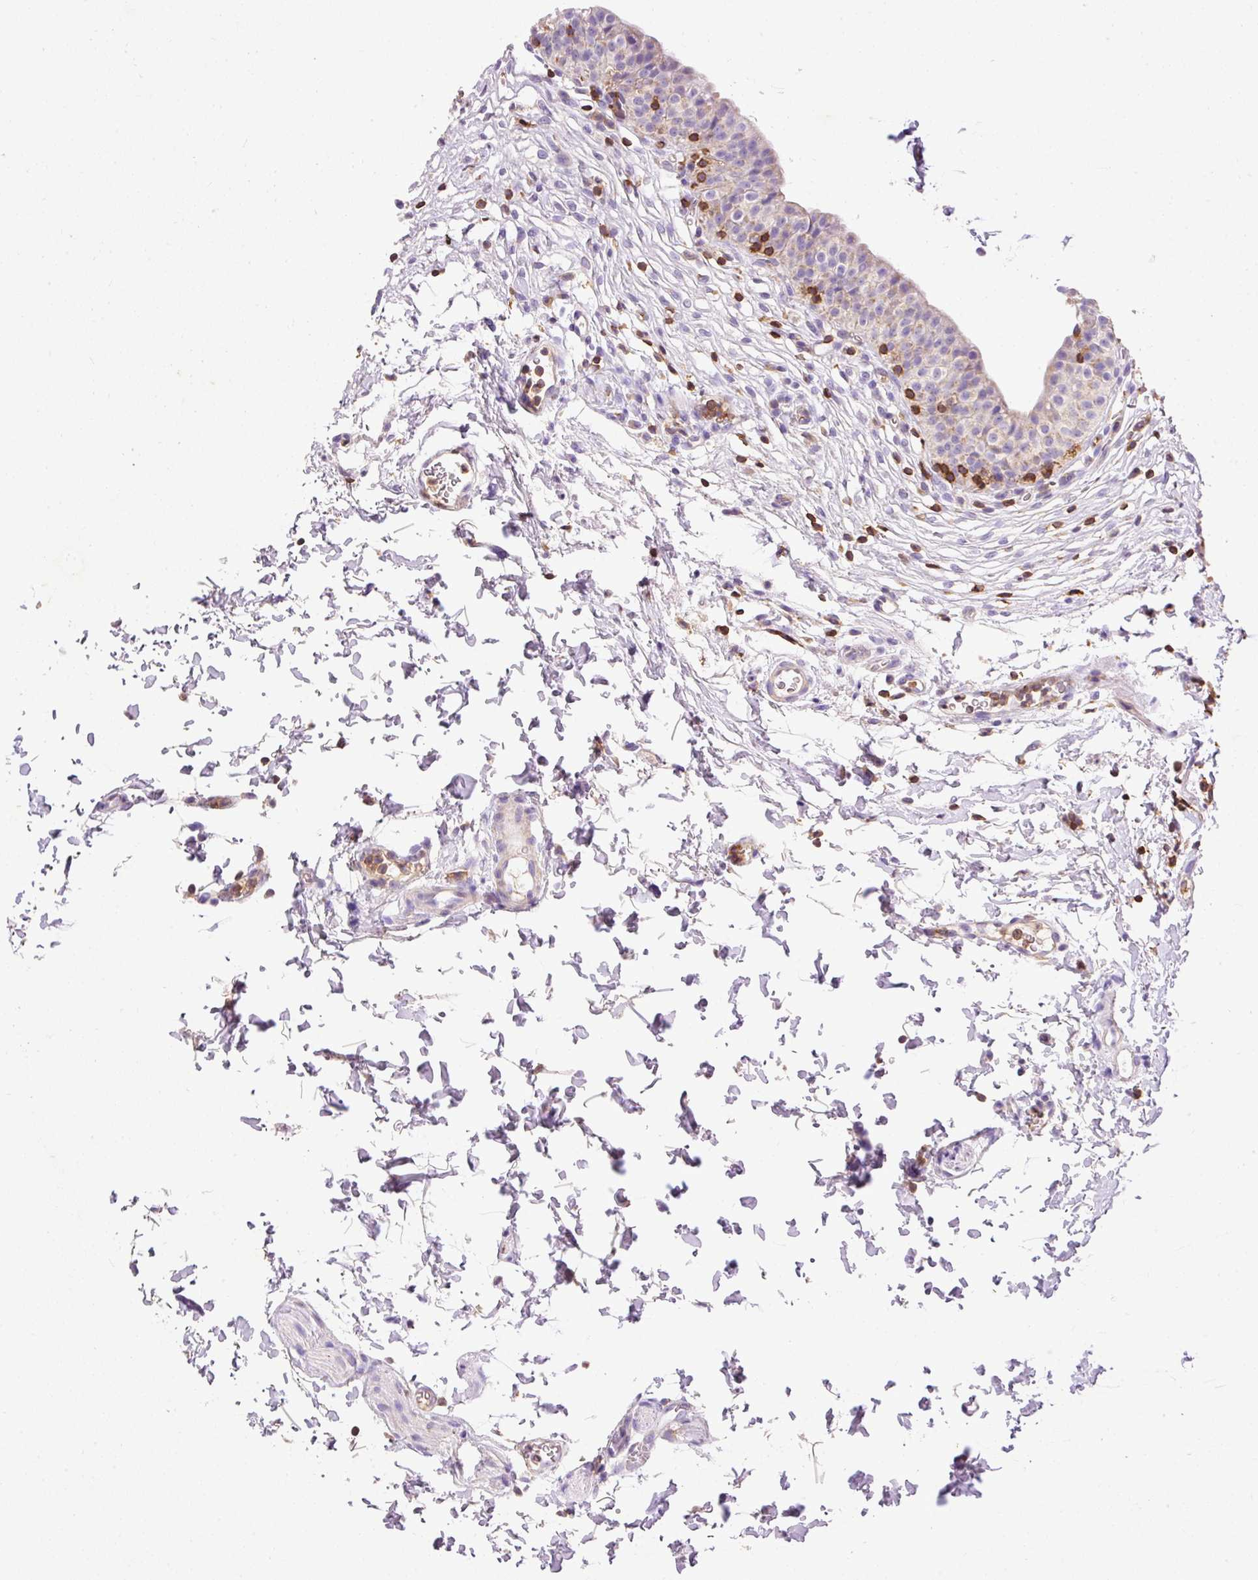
{"staining": {"intensity": "moderate", "quantity": "25%-75%", "location": "cytoplasmic/membranous"}, "tissue": "urinary bladder", "cell_type": "Urothelial cells", "image_type": "normal", "snomed": [{"axis": "morphology", "description": "Normal tissue, NOS"}, {"axis": "topography", "description": "Urinary bladder"}, {"axis": "topography", "description": "Peripheral nerve tissue"}], "caption": "Protein staining of benign urinary bladder shows moderate cytoplasmic/membranous positivity in approximately 25%-75% of urothelial cells. (IHC, brightfield microscopy, high magnification).", "gene": "IMMT", "patient": {"sex": "male", "age": 55}}